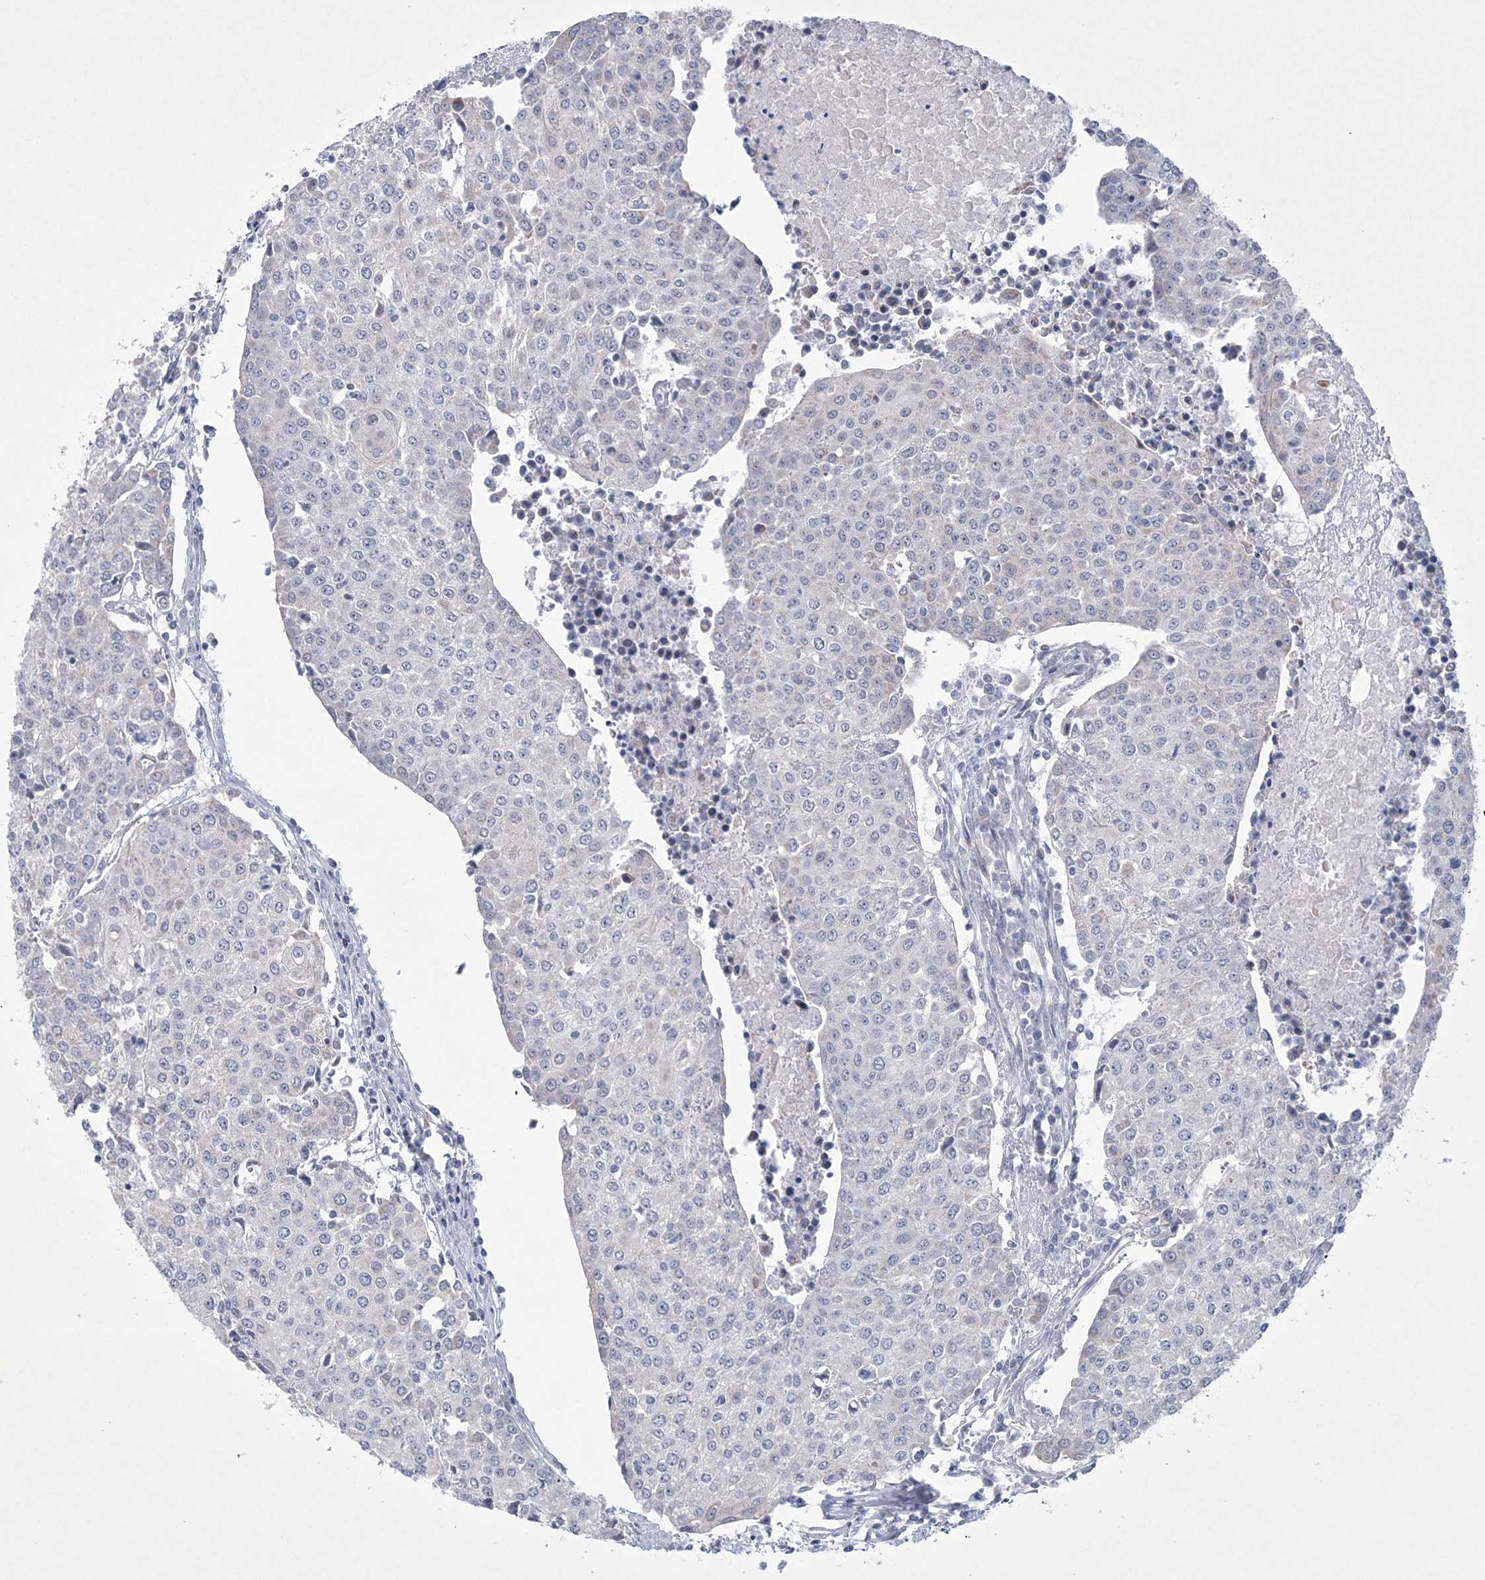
{"staining": {"intensity": "negative", "quantity": "none", "location": "none"}, "tissue": "urothelial cancer", "cell_type": "Tumor cells", "image_type": "cancer", "snomed": [{"axis": "morphology", "description": "Urothelial carcinoma, High grade"}, {"axis": "topography", "description": "Urinary bladder"}], "caption": "Urothelial cancer stained for a protein using IHC demonstrates no staining tumor cells.", "gene": "CES4A", "patient": {"sex": "female", "age": 85}}